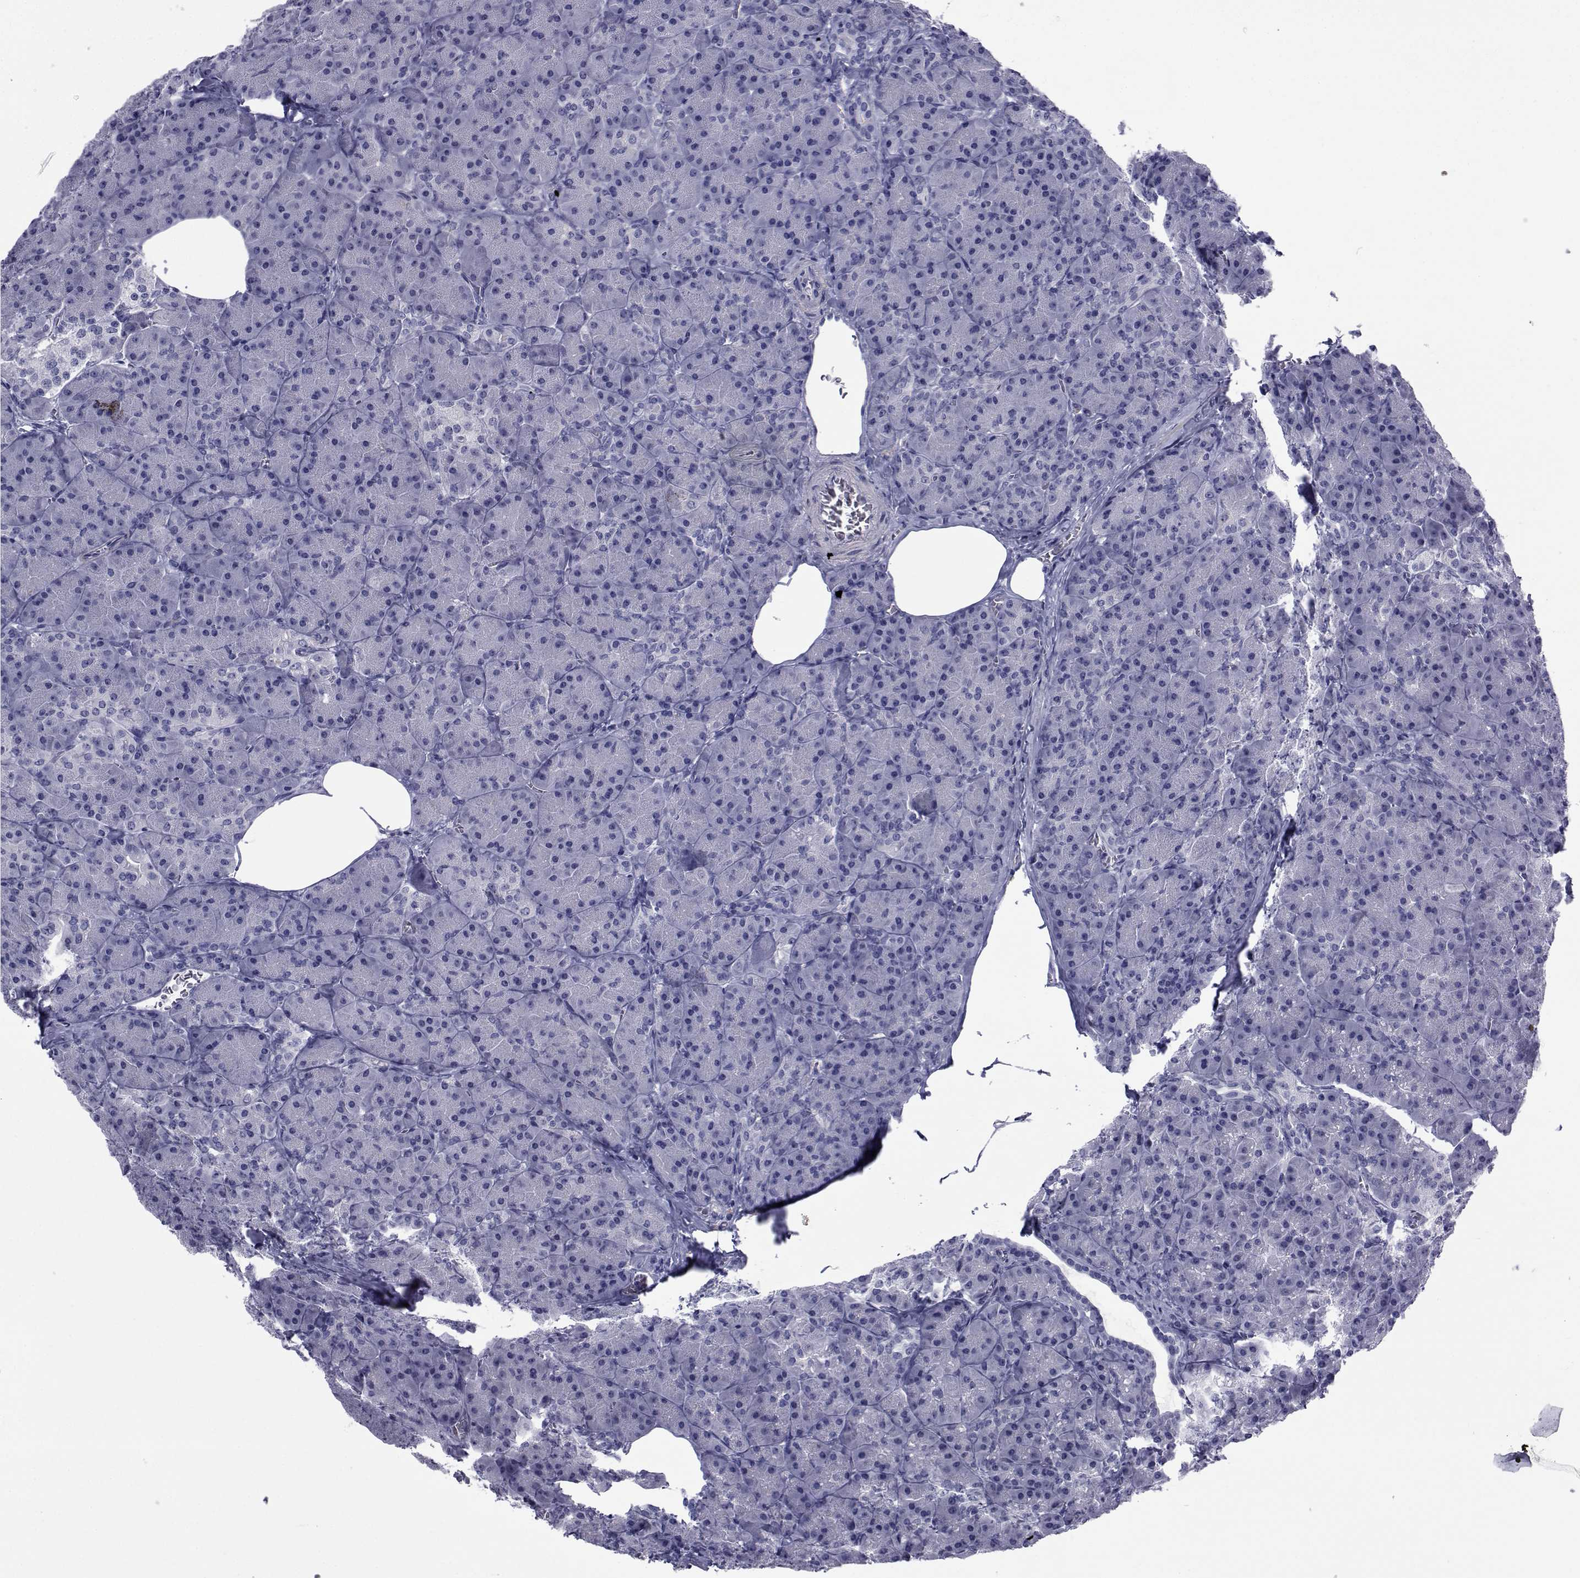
{"staining": {"intensity": "negative", "quantity": "none", "location": "none"}, "tissue": "pancreas", "cell_type": "Exocrine glandular cells", "image_type": "normal", "snomed": [{"axis": "morphology", "description": "Normal tissue, NOS"}, {"axis": "topography", "description": "Pancreas"}], "caption": "High power microscopy image of an immunohistochemistry (IHC) photomicrograph of benign pancreas, revealing no significant expression in exocrine glandular cells.", "gene": "GKAP1", "patient": {"sex": "male", "age": 57}}